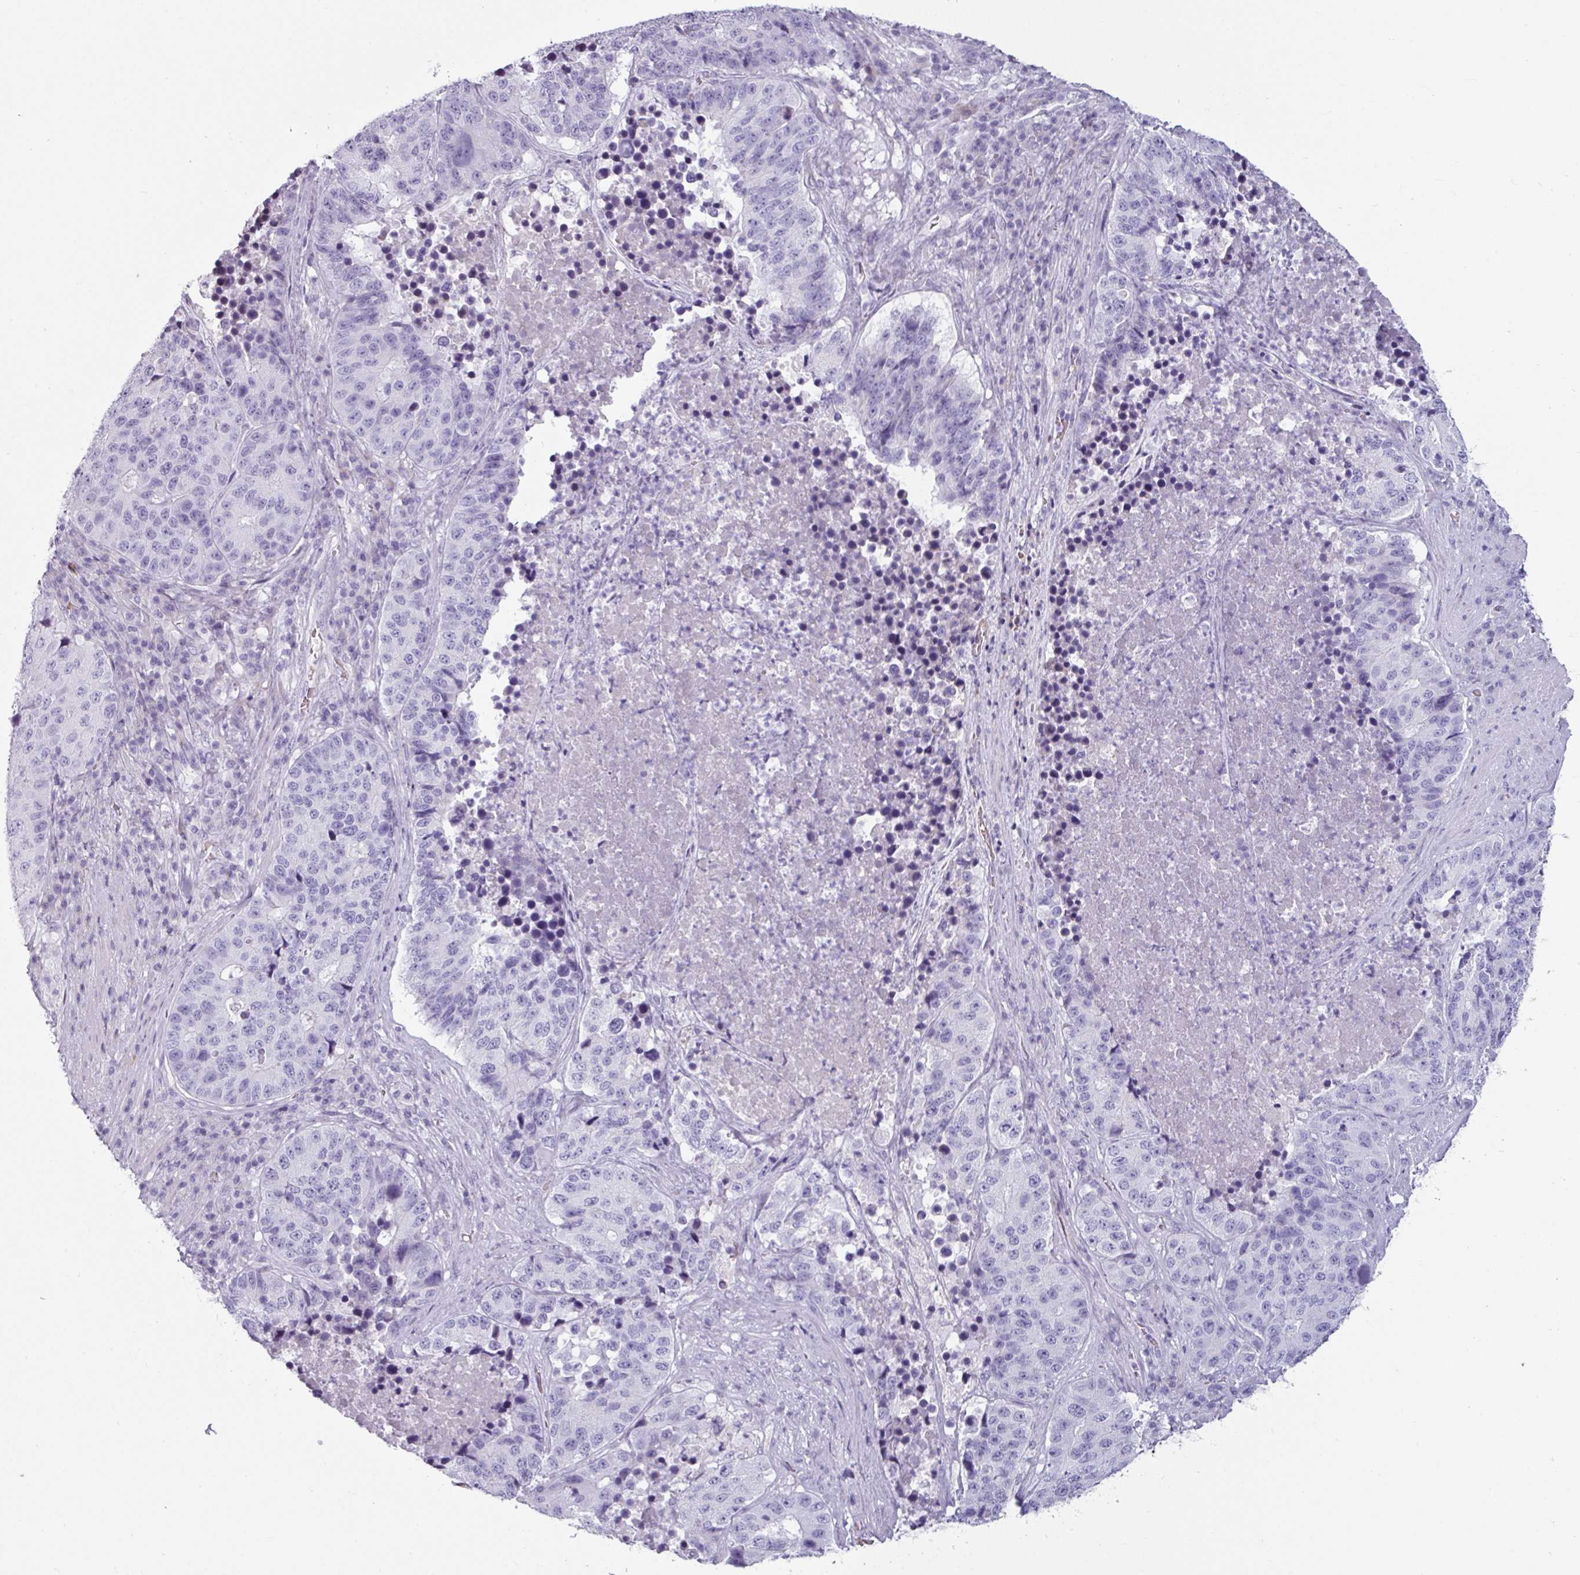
{"staining": {"intensity": "negative", "quantity": "none", "location": "none"}, "tissue": "stomach cancer", "cell_type": "Tumor cells", "image_type": "cancer", "snomed": [{"axis": "morphology", "description": "Adenocarcinoma, NOS"}, {"axis": "topography", "description": "Stomach"}], "caption": "Immunohistochemical staining of stomach cancer shows no significant staining in tumor cells. (DAB IHC with hematoxylin counter stain).", "gene": "CLCA1", "patient": {"sex": "male", "age": 71}}